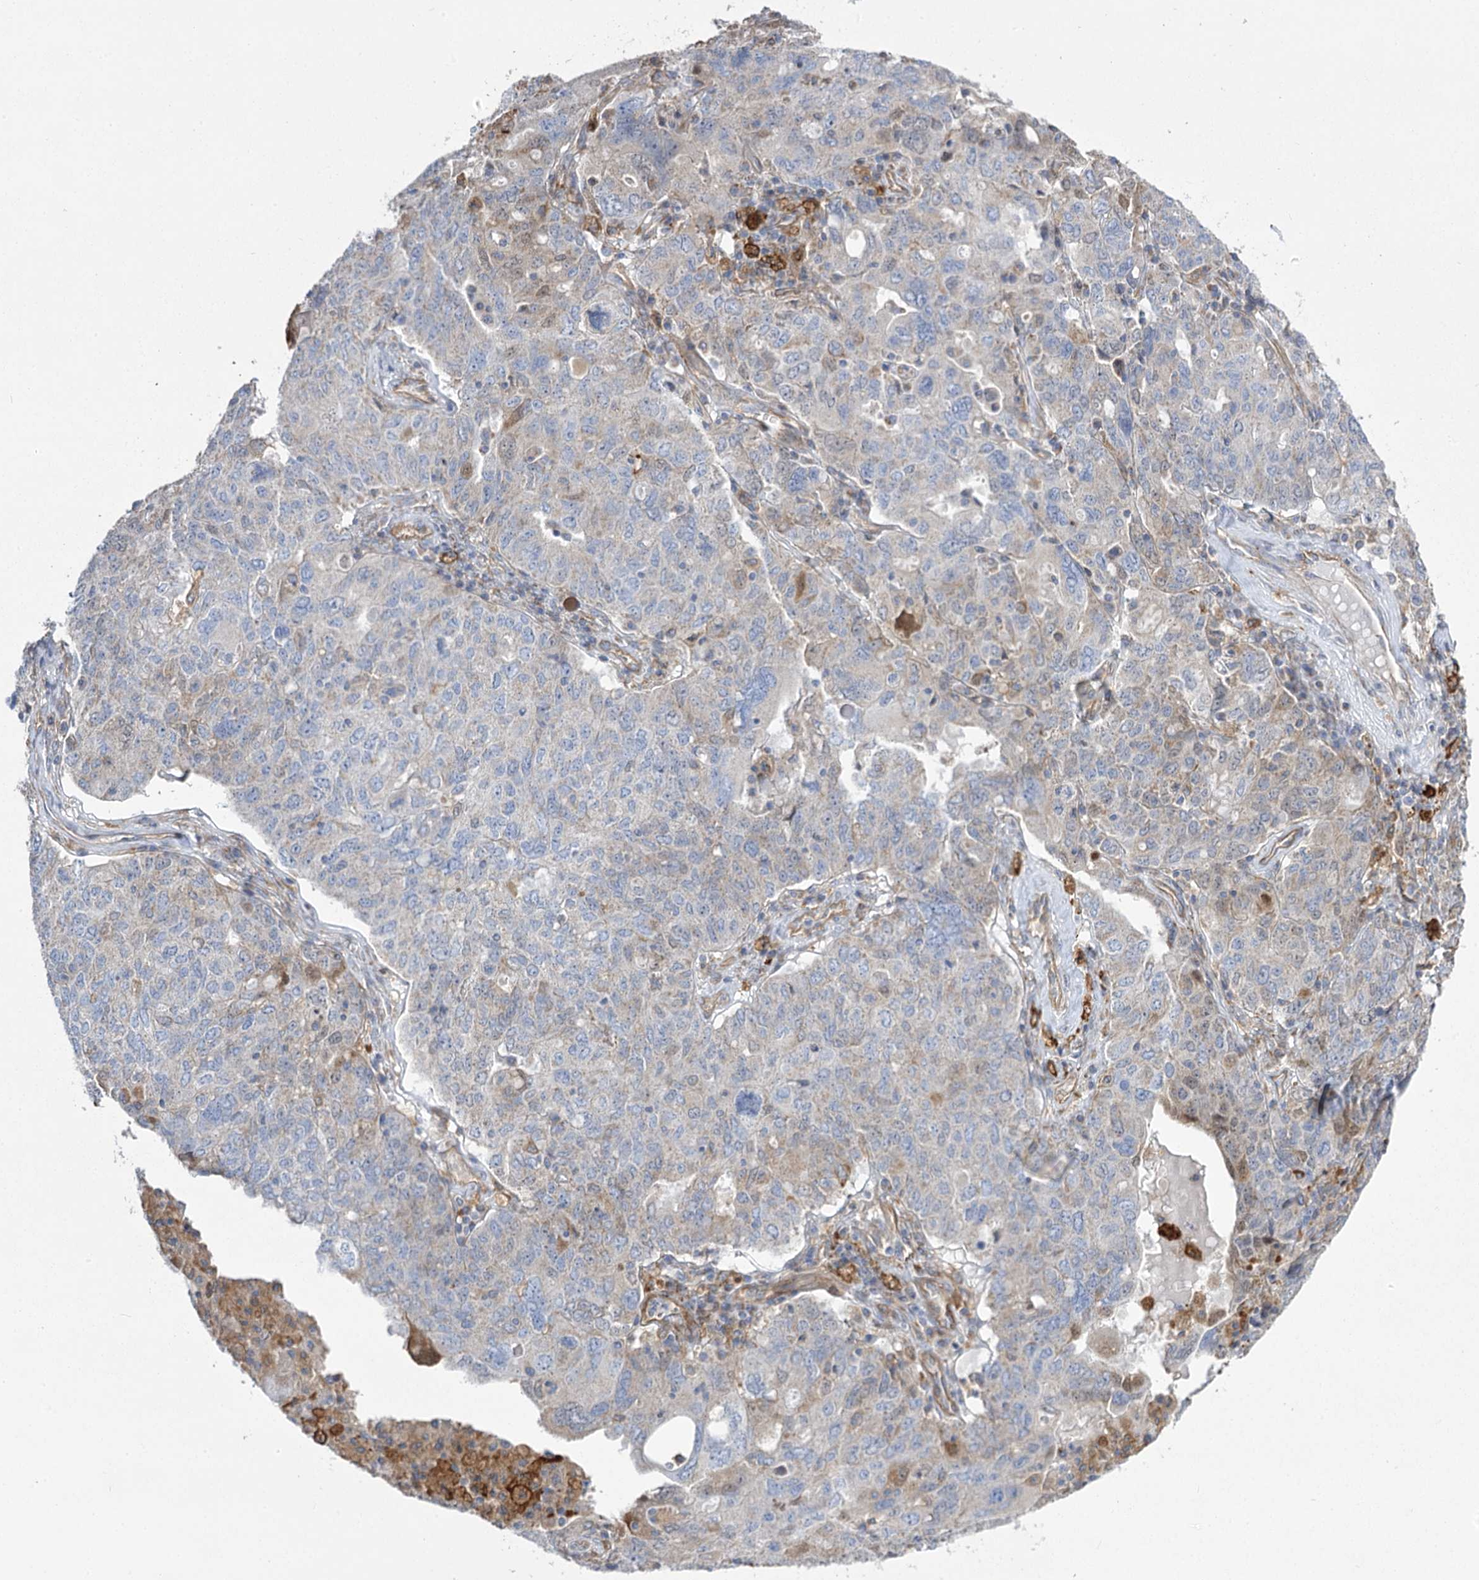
{"staining": {"intensity": "negative", "quantity": "none", "location": "none"}, "tissue": "ovarian cancer", "cell_type": "Tumor cells", "image_type": "cancer", "snomed": [{"axis": "morphology", "description": "Carcinoma, endometroid"}, {"axis": "topography", "description": "Ovary"}], "caption": "Immunohistochemistry (IHC) histopathology image of ovarian cancer stained for a protein (brown), which shows no staining in tumor cells.", "gene": "RMDN2", "patient": {"sex": "female", "age": 62}}